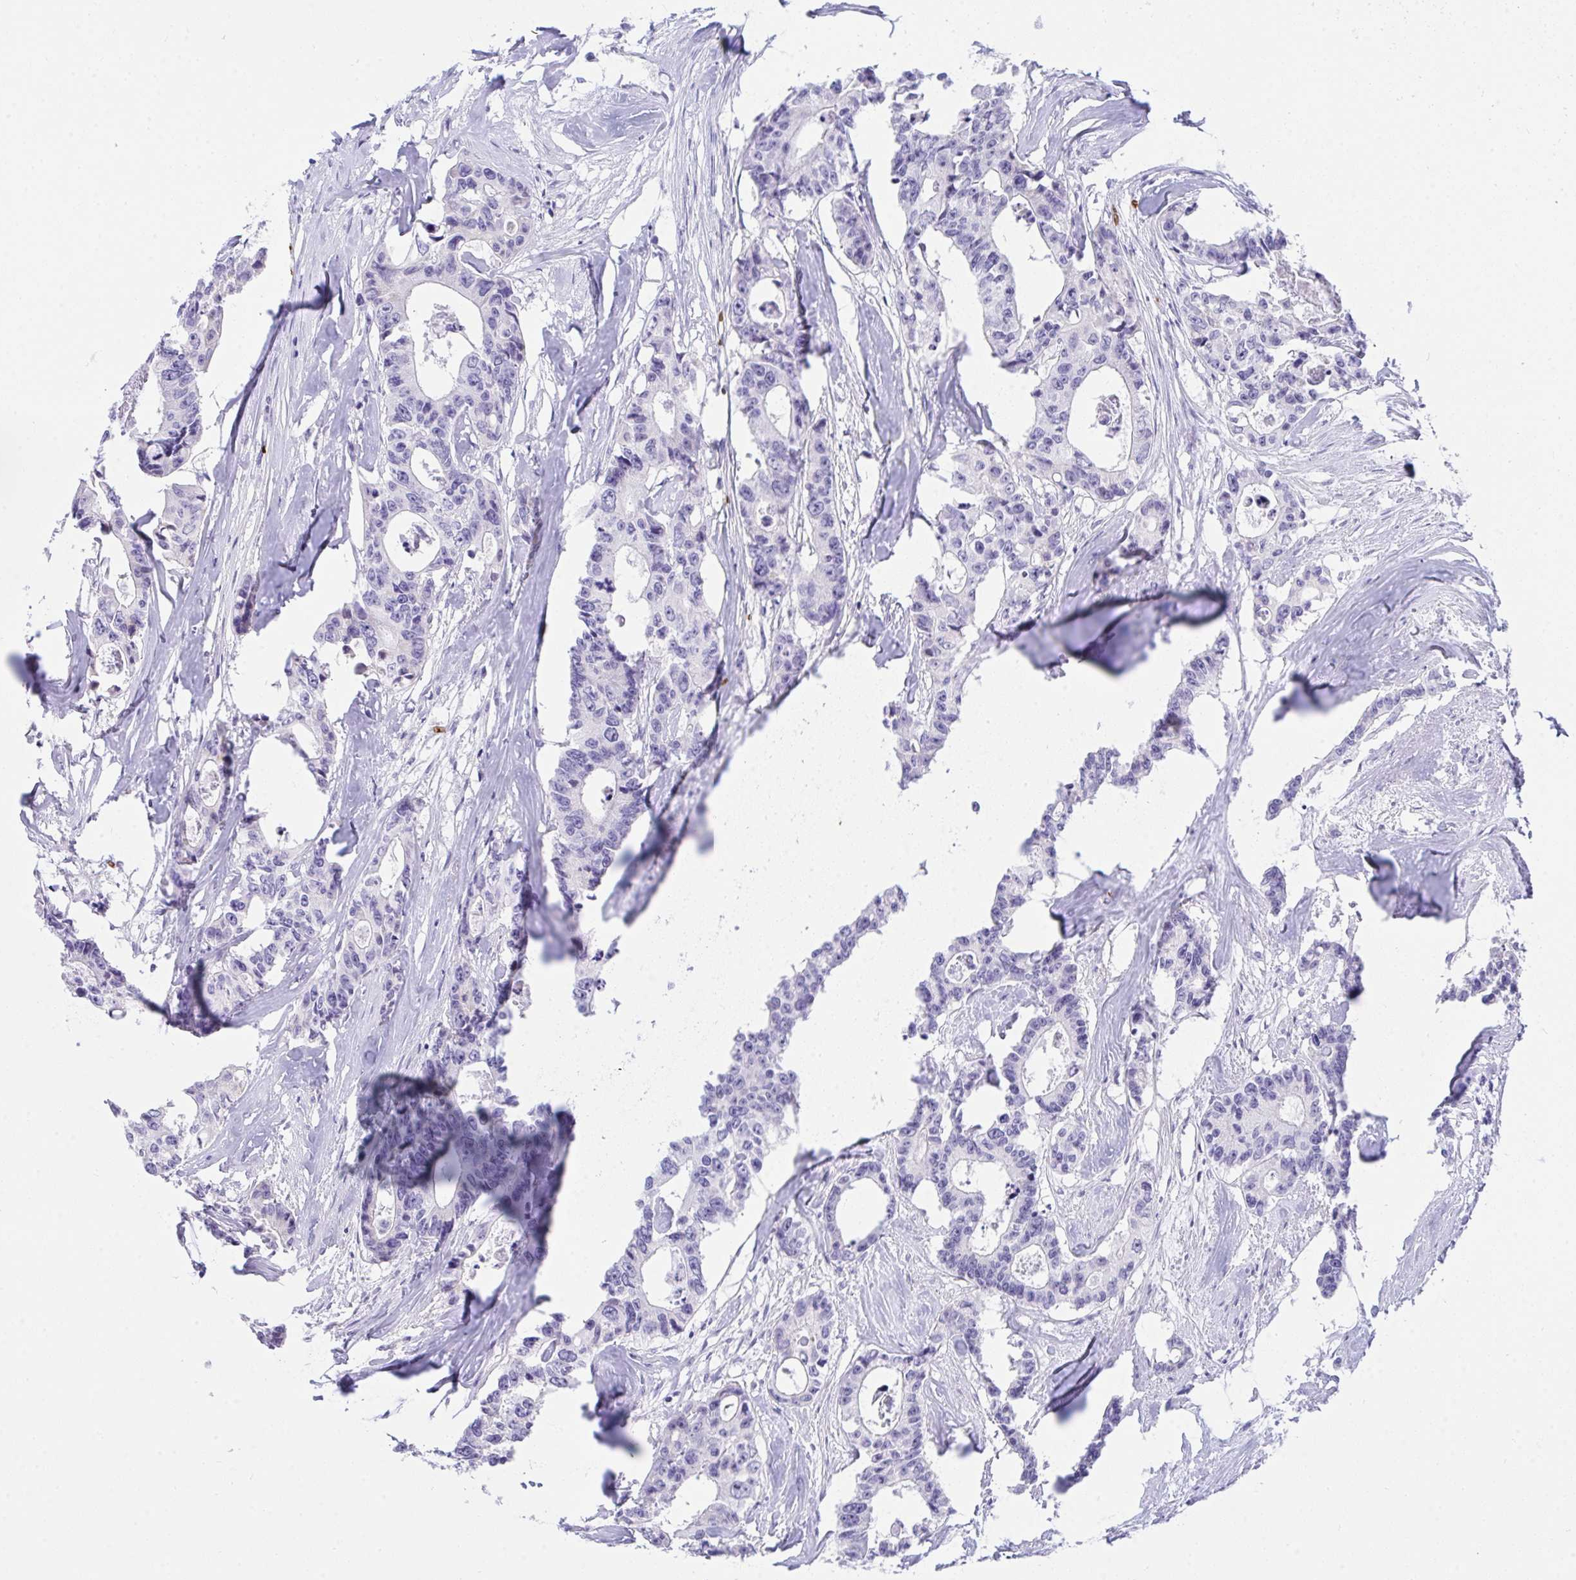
{"staining": {"intensity": "negative", "quantity": "none", "location": "none"}, "tissue": "colorectal cancer", "cell_type": "Tumor cells", "image_type": "cancer", "snomed": [{"axis": "morphology", "description": "Adenocarcinoma, NOS"}, {"axis": "topography", "description": "Rectum"}], "caption": "High magnification brightfield microscopy of colorectal adenocarcinoma stained with DAB (brown) and counterstained with hematoxylin (blue): tumor cells show no significant expression.", "gene": "ANK1", "patient": {"sex": "male", "age": 57}}